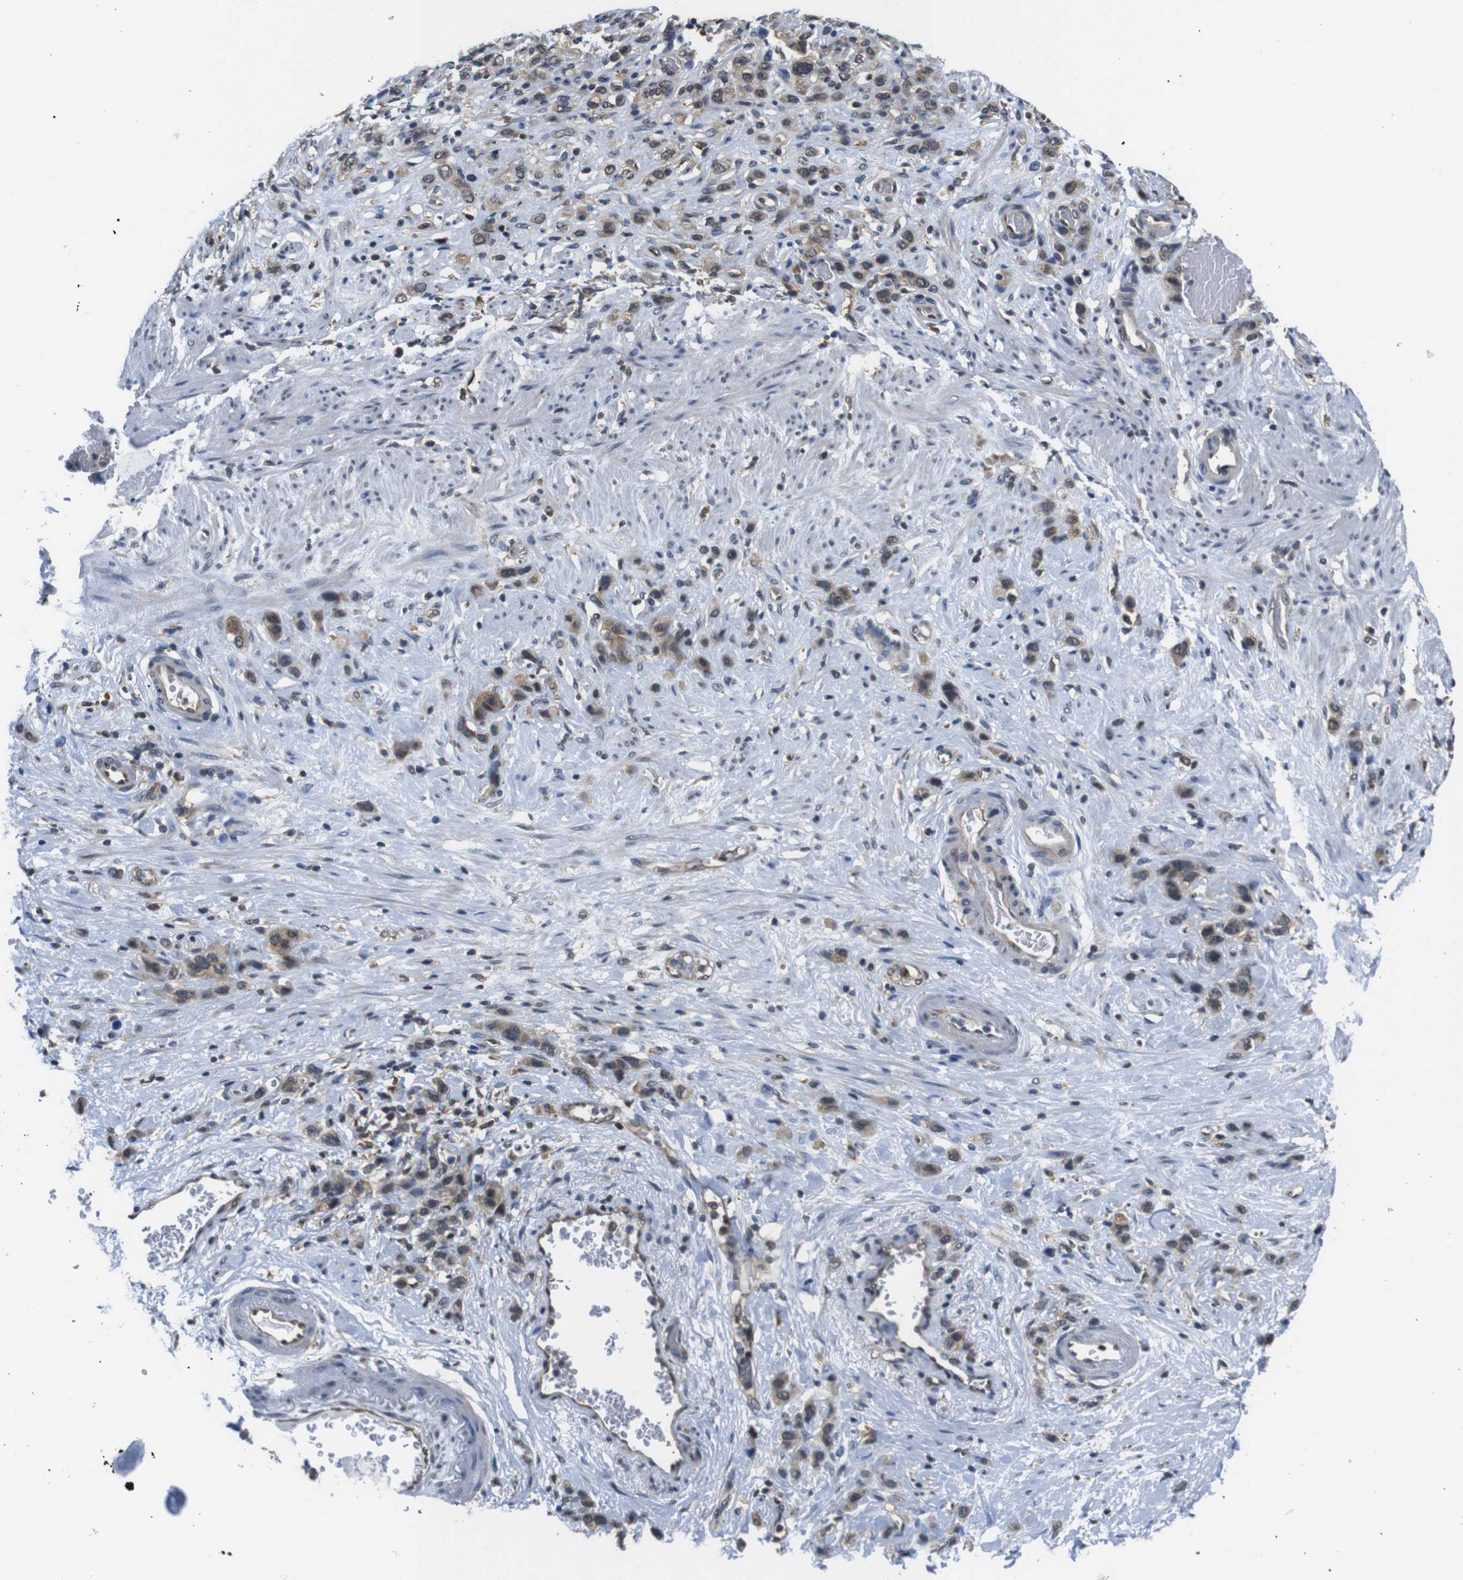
{"staining": {"intensity": "moderate", "quantity": ">75%", "location": "cytoplasmic/membranous,nuclear"}, "tissue": "stomach cancer", "cell_type": "Tumor cells", "image_type": "cancer", "snomed": [{"axis": "morphology", "description": "Adenocarcinoma, NOS"}, {"axis": "morphology", "description": "Adenocarcinoma, High grade"}, {"axis": "topography", "description": "Stomach, upper"}, {"axis": "topography", "description": "Stomach, lower"}], "caption": "DAB immunohistochemical staining of human stomach adenocarcinoma reveals moderate cytoplasmic/membranous and nuclear protein staining in approximately >75% of tumor cells.", "gene": "UBXN1", "patient": {"sex": "female", "age": 65}}